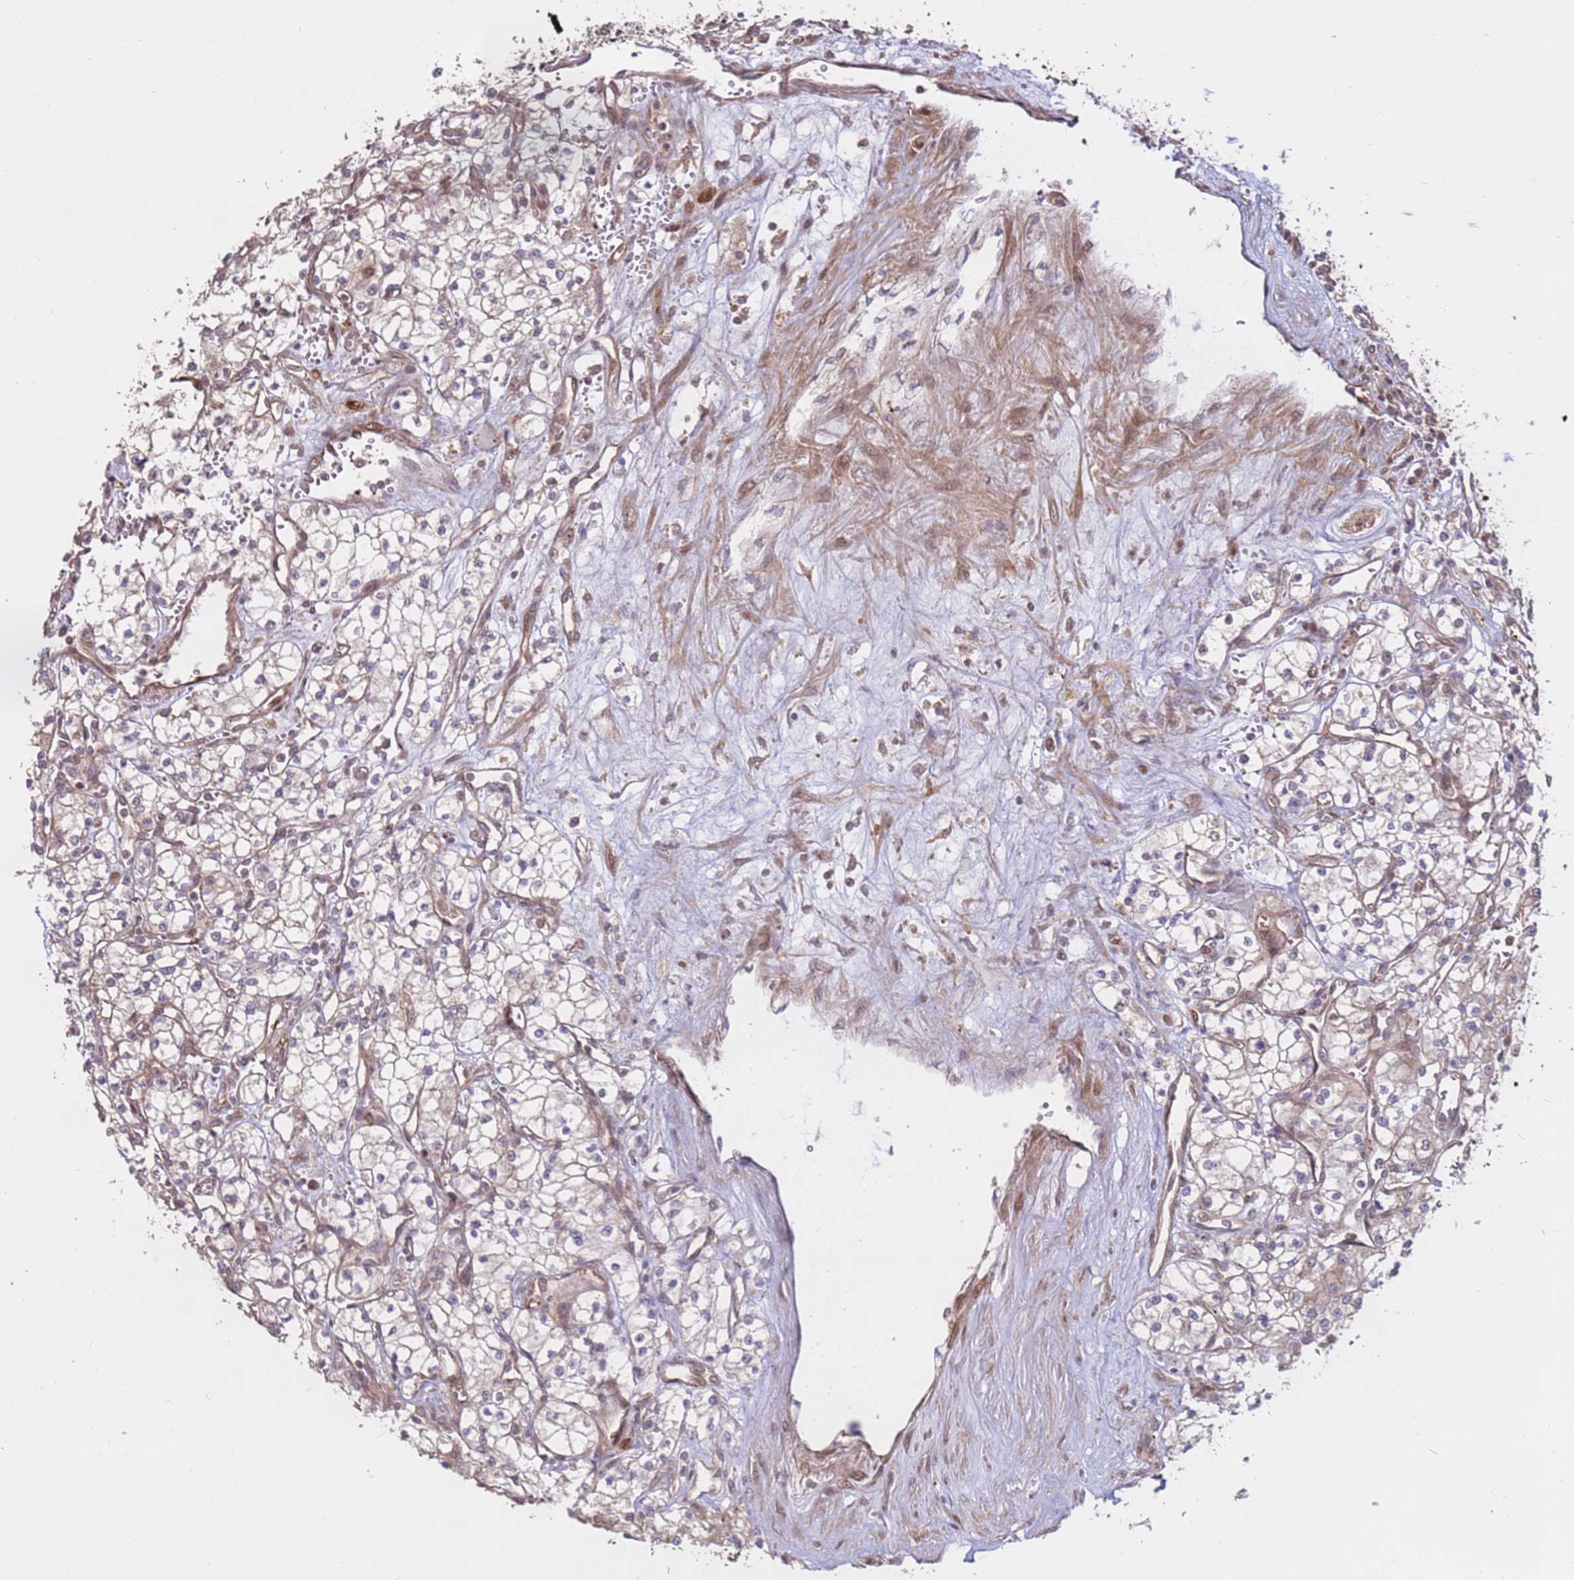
{"staining": {"intensity": "negative", "quantity": "none", "location": "none"}, "tissue": "renal cancer", "cell_type": "Tumor cells", "image_type": "cancer", "snomed": [{"axis": "morphology", "description": "Adenocarcinoma, NOS"}, {"axis": "topography", "description": "Kidney"}], "caption": "DAB immunohistochemical staining of renal adenocarcinoma reveals no significant positivity in tumor cells.", "gene": "CCDC112", "patient": {"sex": "male", "age": 59}}